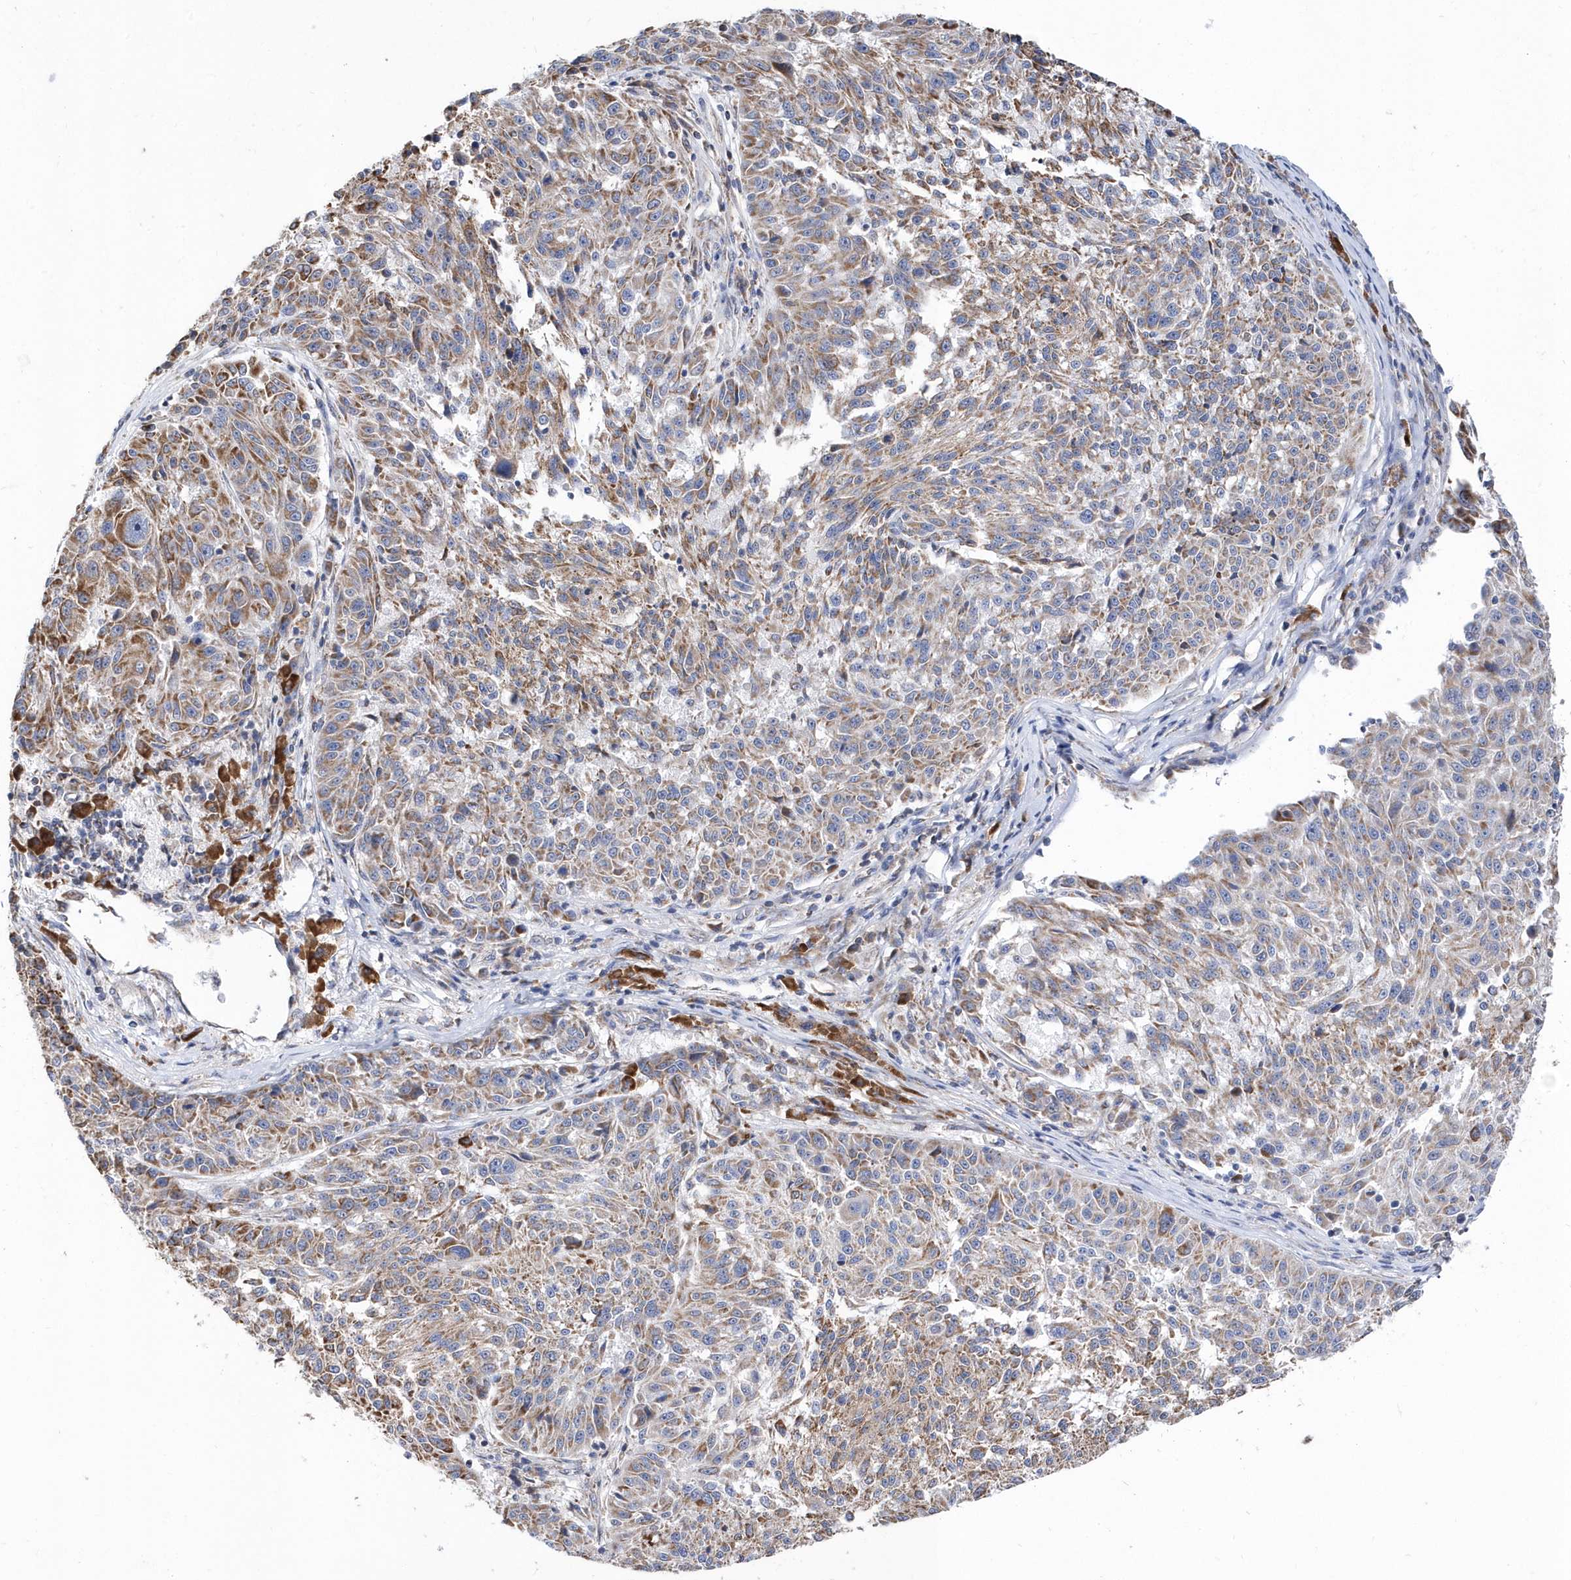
{"staining": {"intensity": "moderate", "quantity": ">75%", "location": "cytoplasmic/membranous"}, "tissue": "melanoma", "cell_type": "Tumor cells", "image_type": "cancer", "snomed": [{"axis": "morphology", "description": "Malignant melanoma, NOS"}, {"axis": "topography", "description": "Skin"}], "caption": "Immunohistochemical staining of melanoma exhibits moderate cytoplasmic/membranous protein staining in approximately >75% of tumor cells.", "gene": "SPATA5", "patient": {"sex": "male", "age": 53}}